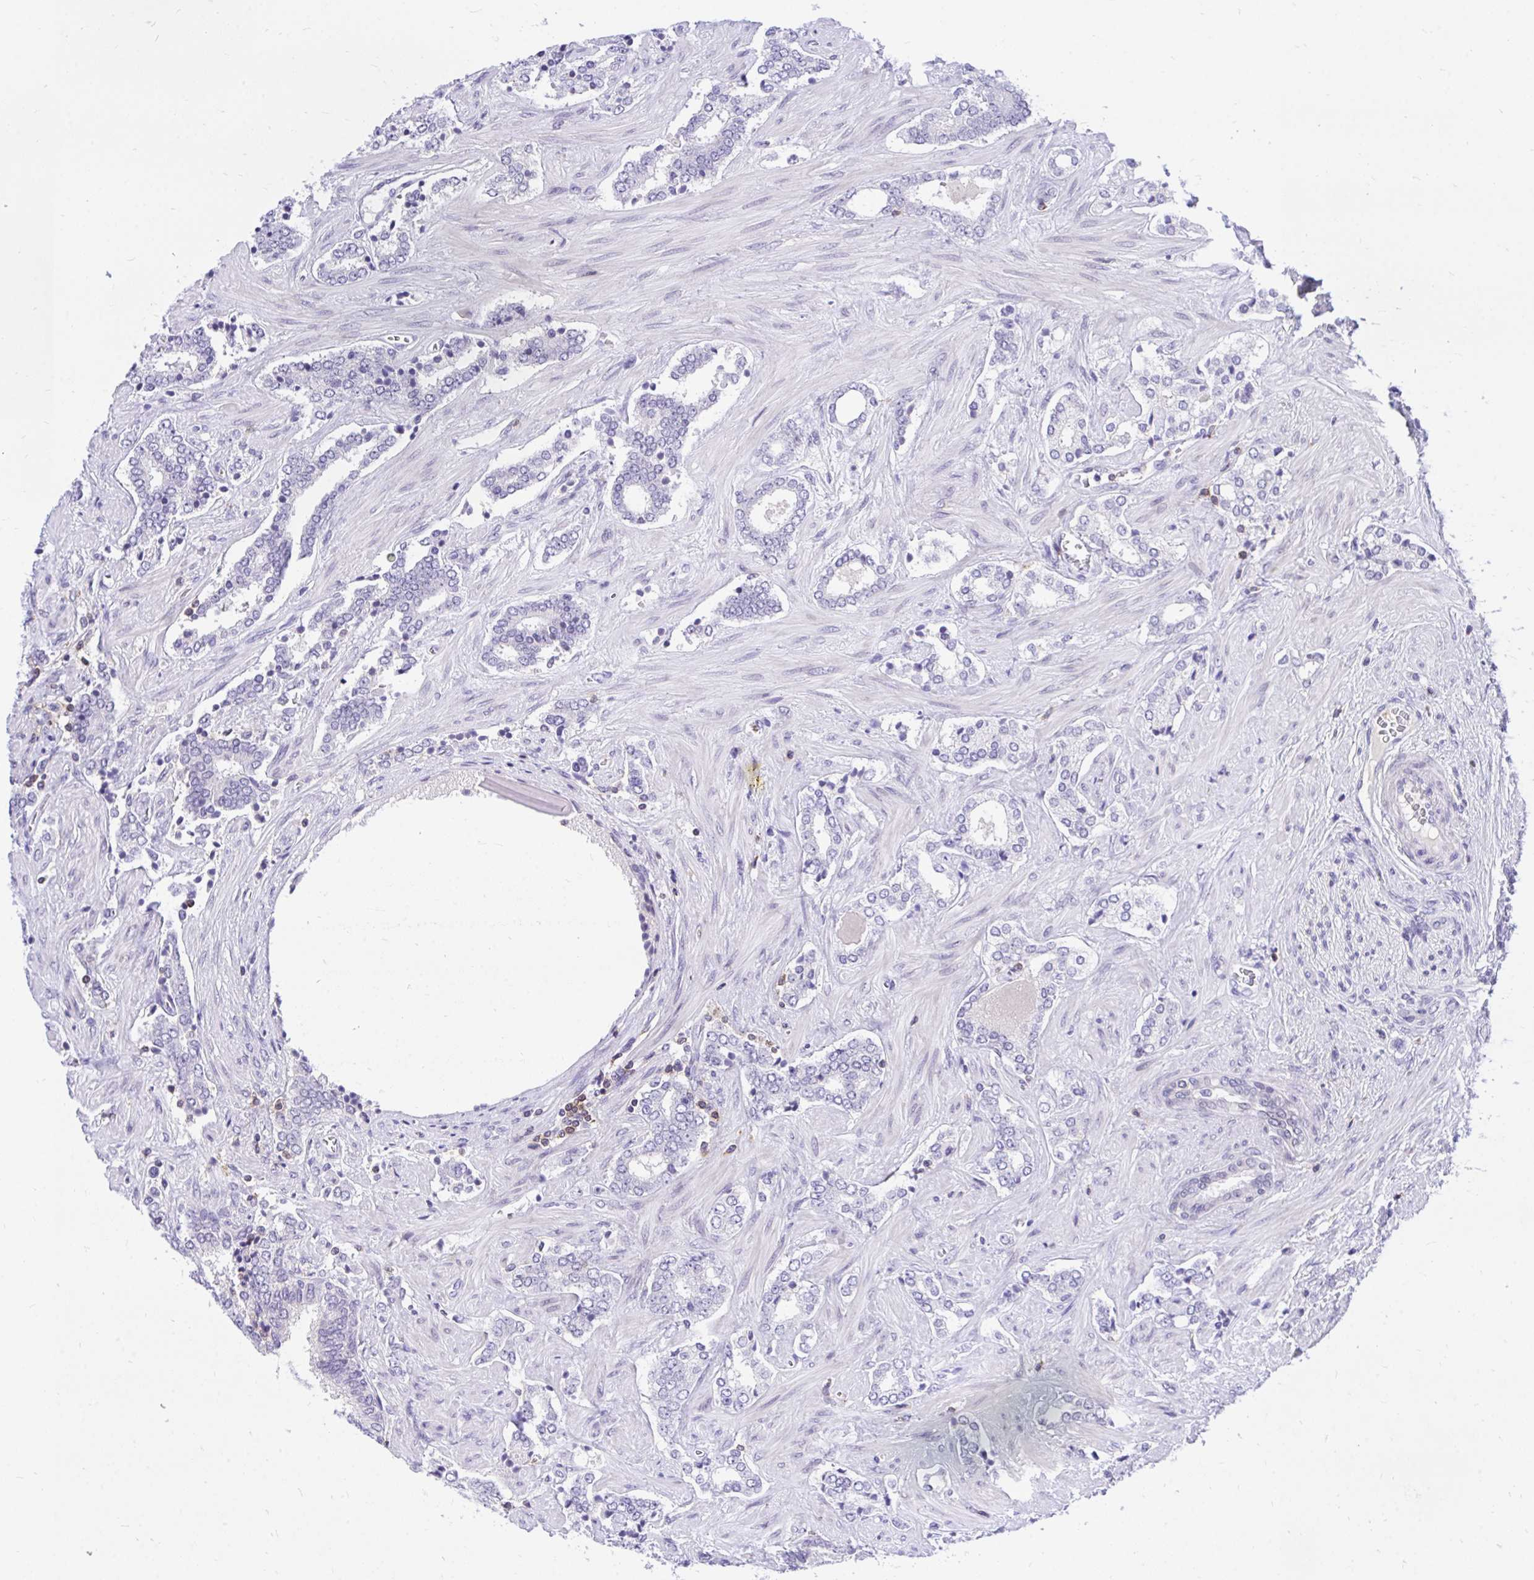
{"staining": {"intensity": "negative", "quantity": "none", "location": "none"}, "tissue": "prostate cancer", "cell_type": "Tumor cells", "image_type": "cancer", "snomed": [{"axis": "morphology", "description": "Adenocarcinoma, High grade"}, {"axis": "topography", "description": "Prostate"}], "caption": "Immunohistochemistry (IHC) image of human prostate cancer (adenocarcinoma (high-grade)) stained for a protein (brown), which exhibits no positivity in tumor cells.", "gene": "CXCL8", "patient": {"sex": "male", "age": 60}}